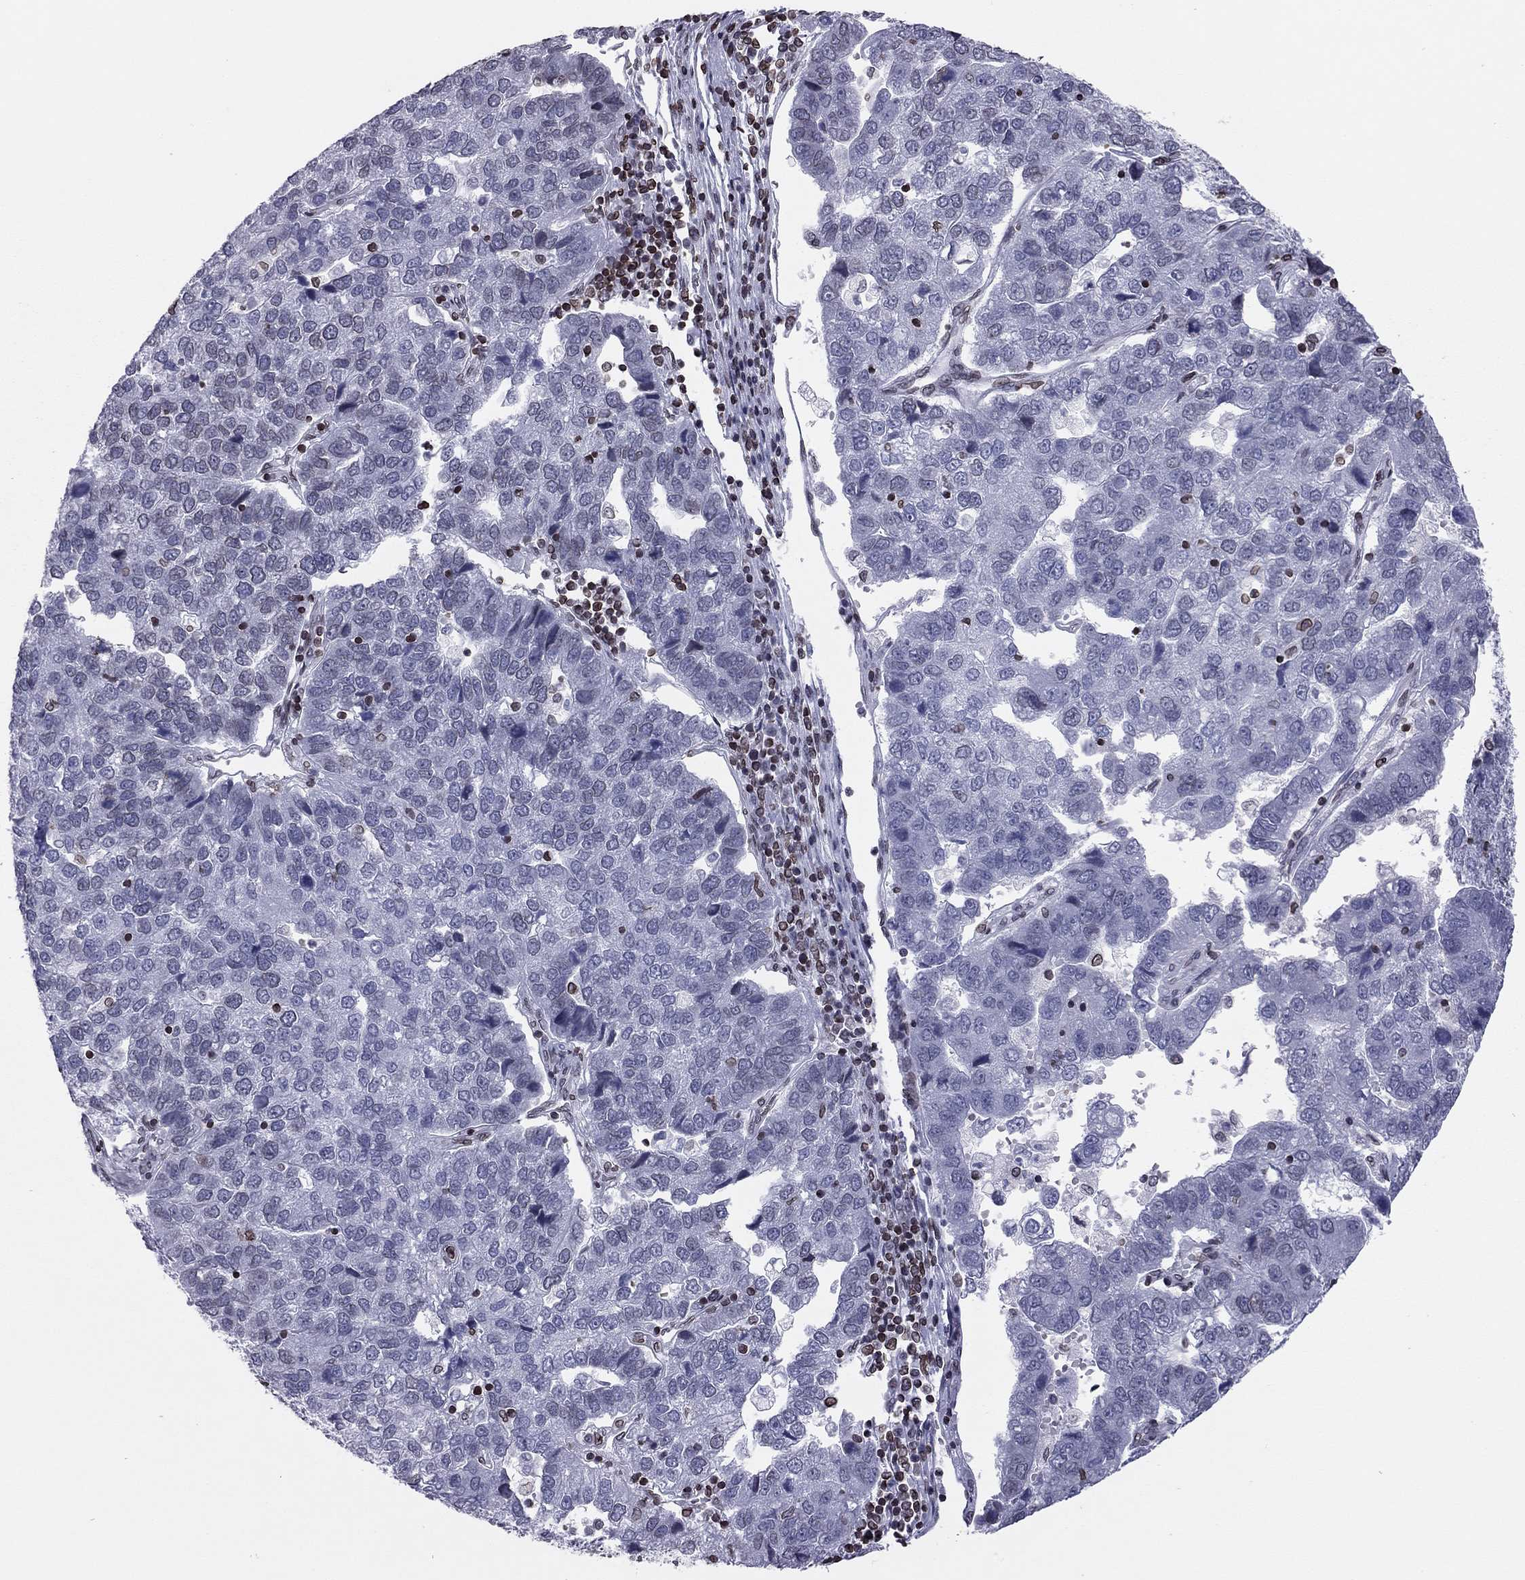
{"staining": {"intensity": "negative", "quantity": "none", "location": "none"}, "tissue": "pancreatic cancer", "cell_type": "Tumor cells", "image_type": "cancer", "snomed": [{"axis": "morphology", "description": "Adenocarcinoma, NOS"}, {"axis": "topography", "description": "Pancreas"}], "caption": "This is a image of immunohistochemistry staining of pancreatic adenocarcinoma, which shows no expression in tumor cells.", "gene": "ESPL1", "patient": {"sex": "female", "age": 61}}